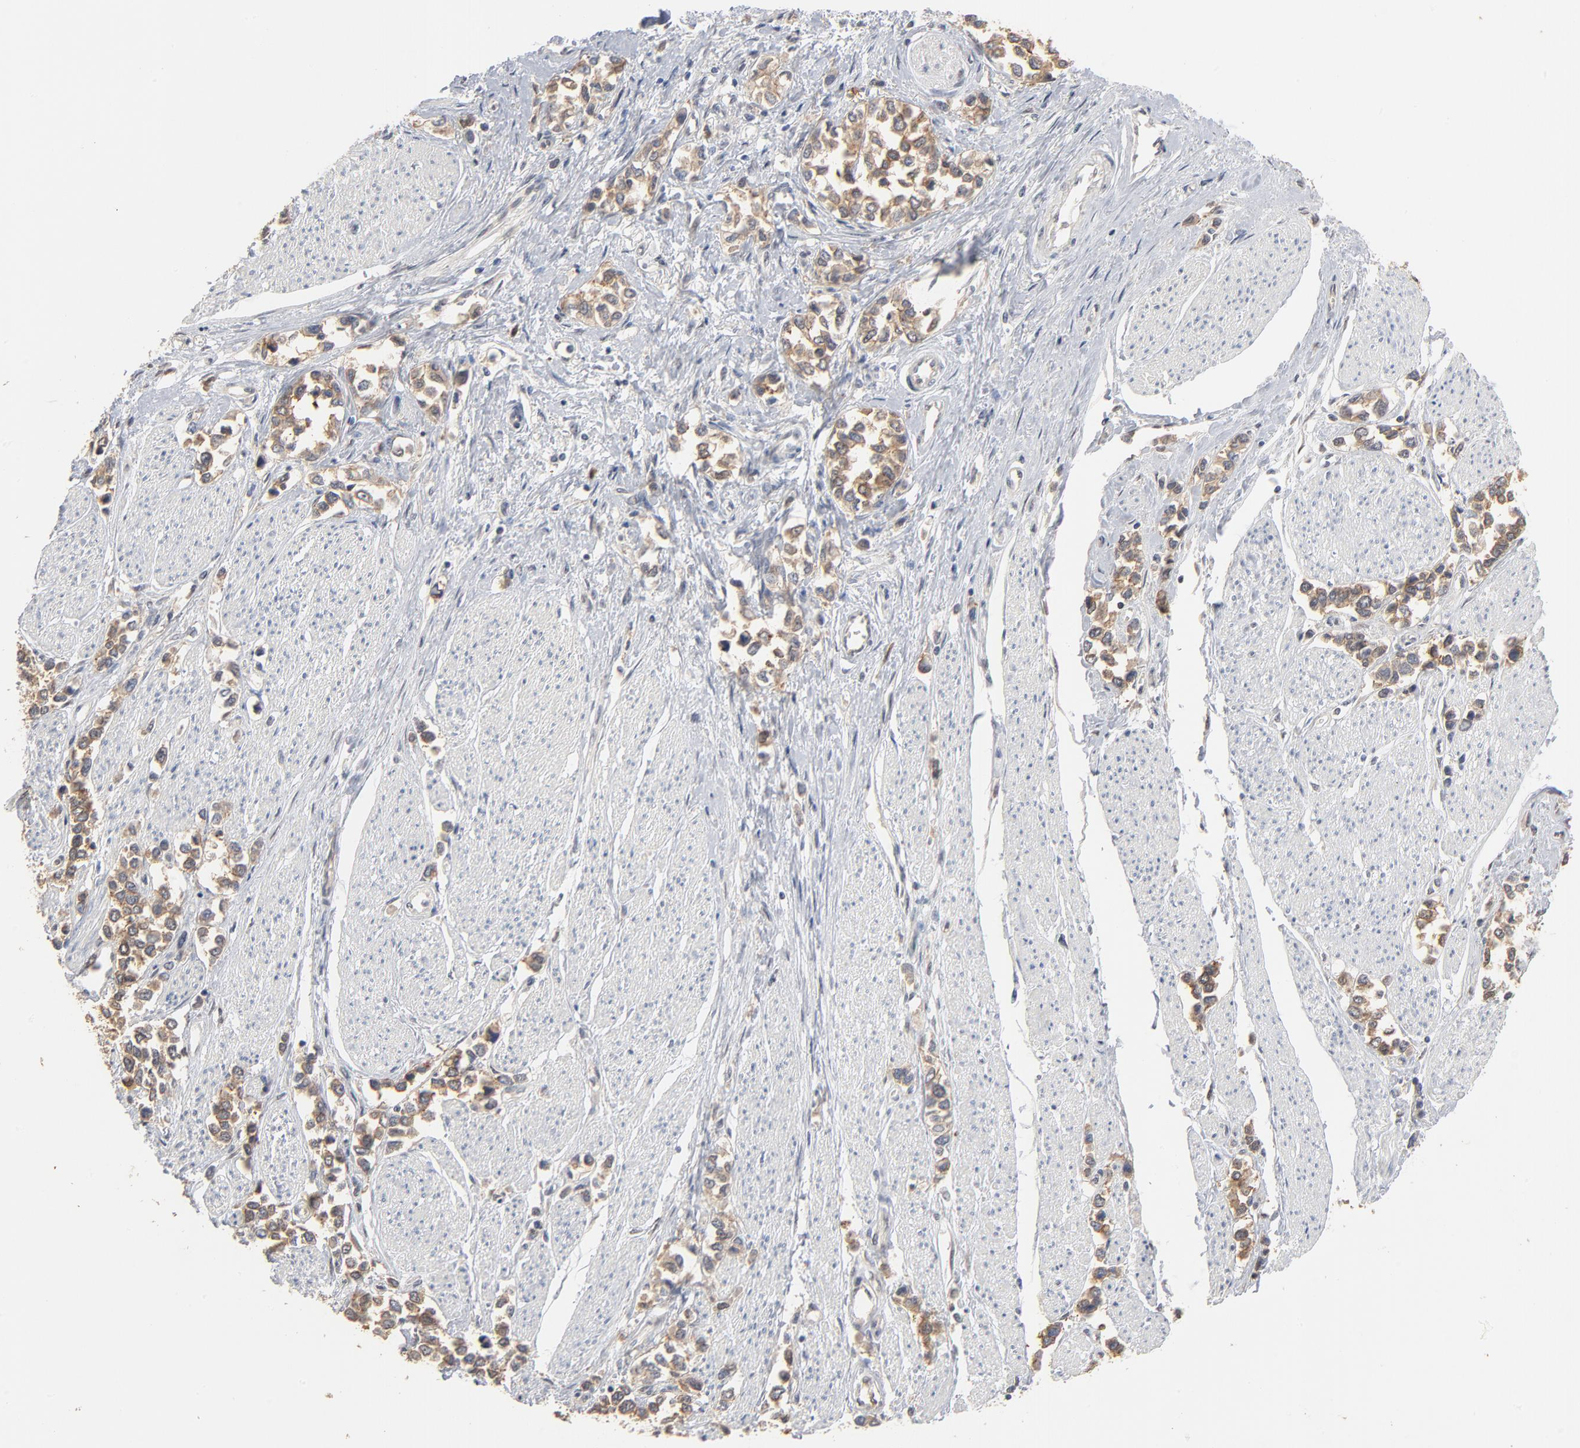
{"staining": {"intensity": "weak", "quantity": ">75%", "location": "cytoplasmic/membranous"}, "tissue": "stomach cancer", "cell_type": "Tumor cells", "image_type": "cancer", "snomed": [{"axis": "morphology", "description": "Adenocarcinoma, NOS"}, {"axis": "topography", "description": "Stomach, upper"}], "caption": "Immunohistochemical staining of human adenocarcinoma (stomach) reveals weak cytoplasmic/membranous protein positivity in approximately >75% of tumor cells.", "gene": "EPCAM", "patient": {"sex": "male", "age": 76}}